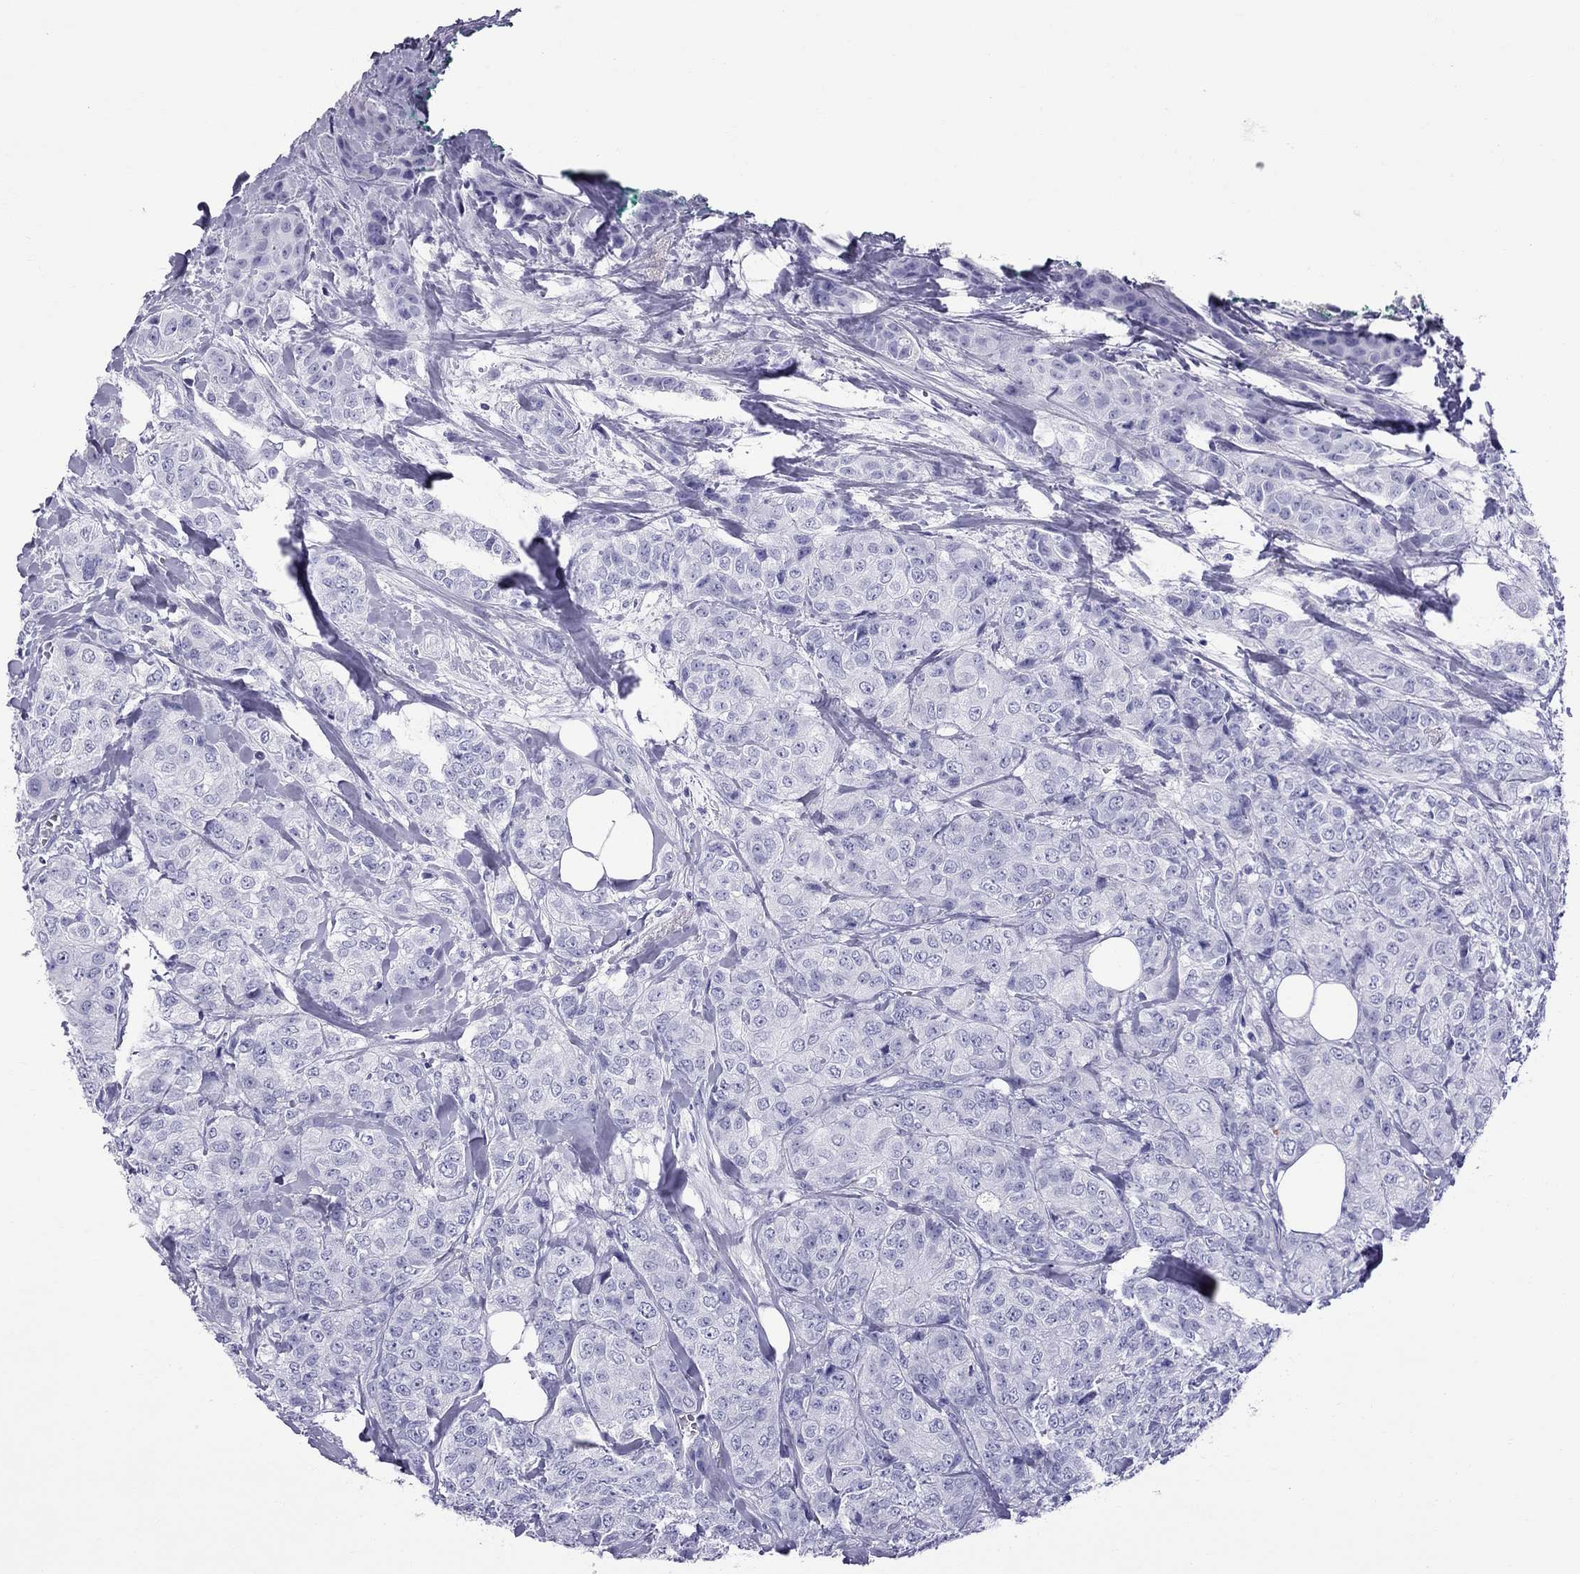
{"staining": {"intensity": "negative", "quantity": "none", "location": "none"}, "tissue": "breast cancer", "cell_type": "Tumor cells", "image_type": "cancer", "snomed": [{"axis": "morphology", "description": "Duct carcinoma"}, {"axis": "topography", "description": "Breast"}], "caption": "This is a histopathology image of immunohistochemistry (IHC) staining of breast cancer, which shows no expression in tumor cells. (DAB (3,3'-diaminobenzidine) IHC with hematoxylin counter stain).", "gene": "SCART1", "patient": {"sex": "female", "age": 43}}